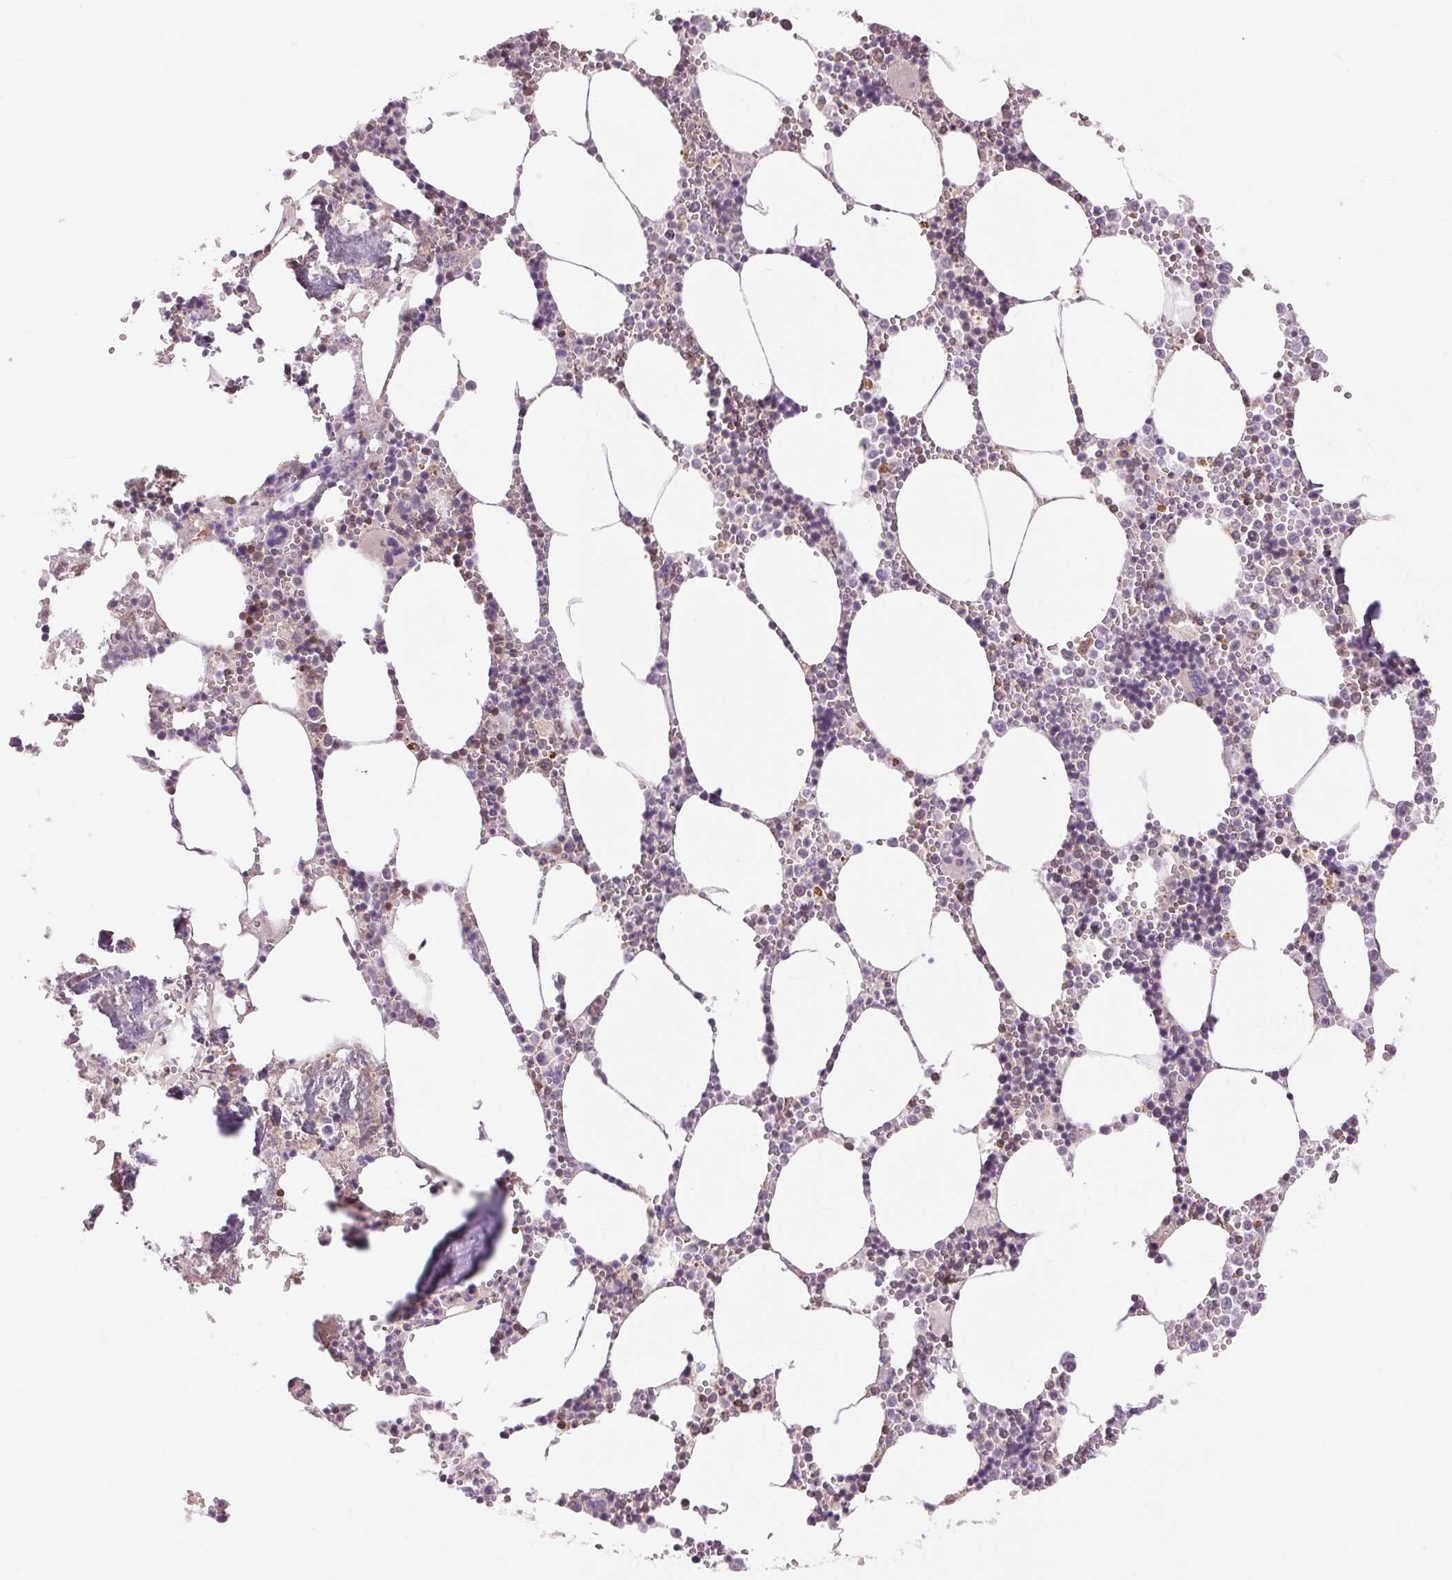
{"staining": {"intensity": "negative", "quantity": "none", "location": "none"}, "tissue": "bone marrow", "cell_type": "Hematopoietic cells", "image_type": "normal", "snomed": [{"axis": "morphology", "description": "Normal tissue, NOS"}, {"axis": "topography", "description": "Bone marrow"}], "caption": "A photomicrograph of human bone marrow is negative for staining in hematopoietic cells. (DAB (3,3'-diaminobenzidine) immunohistochemistry visualized using brightfield microscopy, high magnification).", "gene": "BTF3L4", "patient": {"sex": "male", "age": 54}}